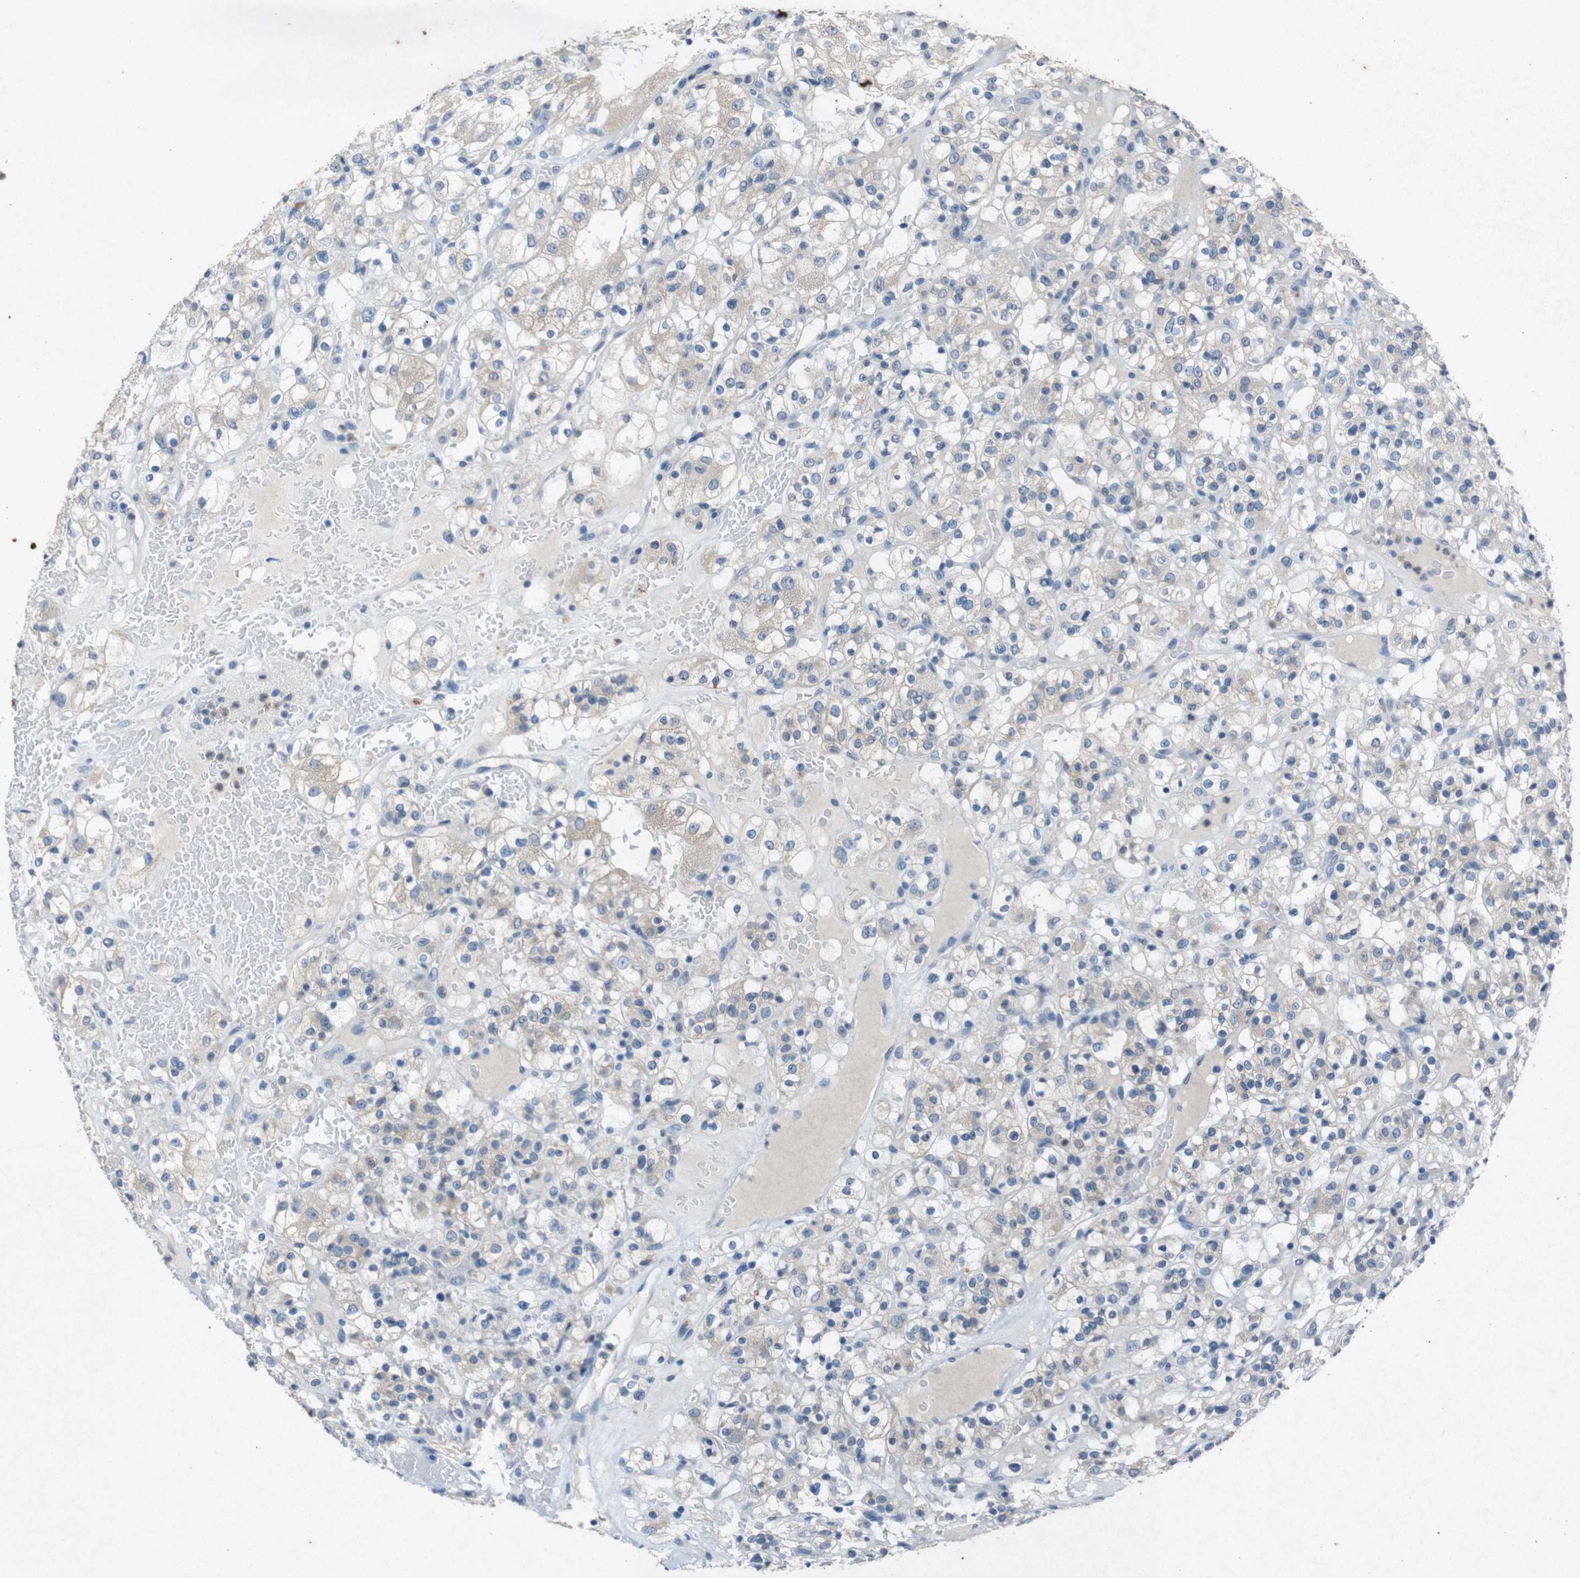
{"staining": {"intensity": "negative", "quantity": "none", "location": "none"}, "tissue": "renal cancer", "cell_type": "Tumor cells", "image_type": "cancer", "snomed": [{"axis": "morphology", "description": "Normal tissue, NOS"}, {"axis": "morphology", "description": "Adenocarcinoma, NOS"}, {"axis": "topography", "description": "Kidney"}], "caption": "IHC of renal cancer displays no staining in tumor cells.", "gene": "STBD1", "patient": {"sex": "female", "age": 72}}